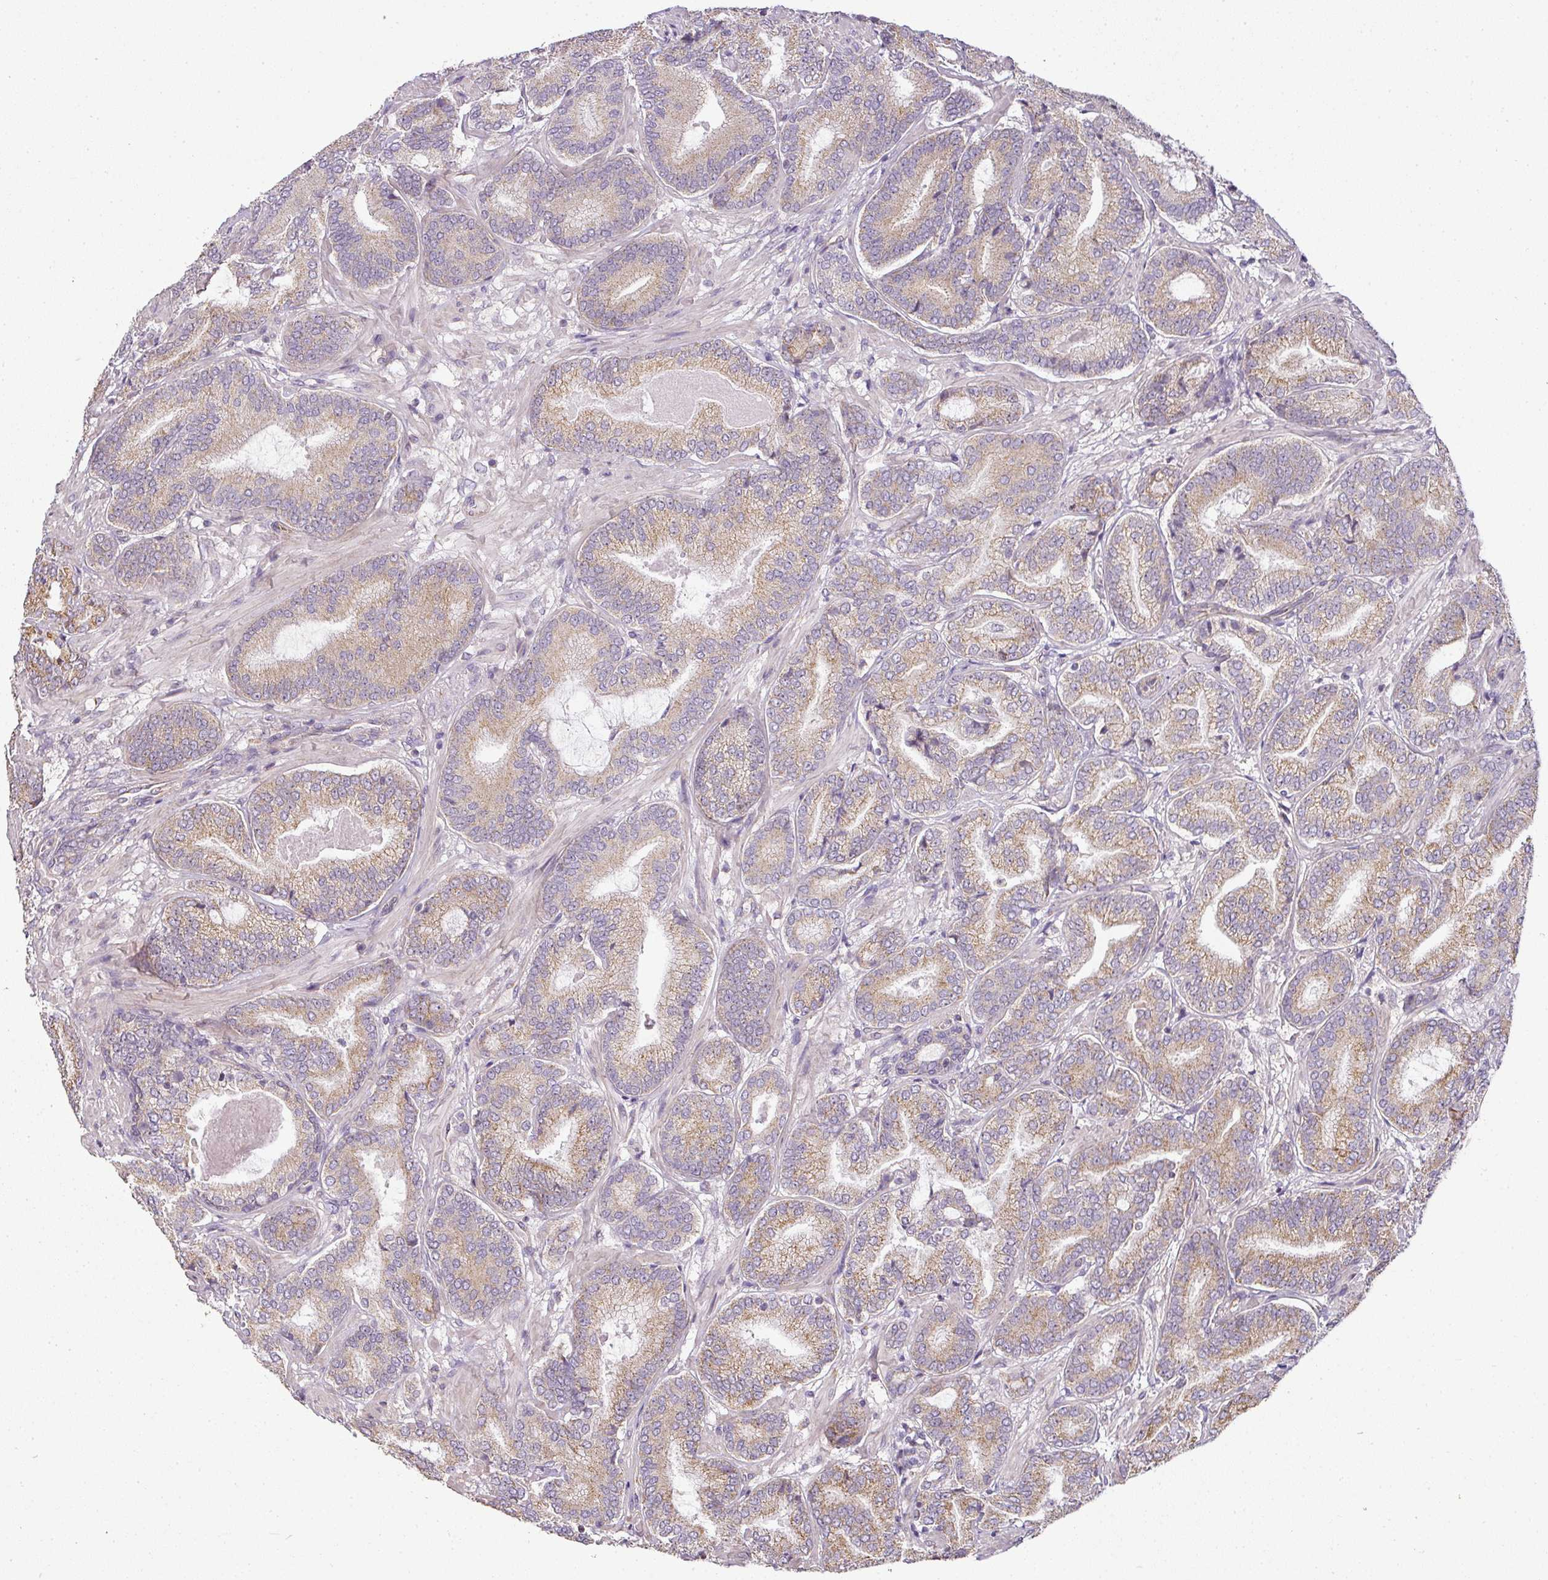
{"staining": {"intensity": "moderate", "quantity": ">75%", "location": "cytoplasmic/membranous"}, "tissue": "prostate cancer", "cell_type": "Tumor cells", "image_type": "cancer", "snomed": [{"axis": "morphology", "description": "Adenocarcinoma, Low grade"}, {"axis": "topography", "description": "Prostate and seminal vesicle, NOS"}], "caption": "Prostate cancer stained with DAB (3,3'-diaminobenzidine) IHC demonstrates medium levels of moderate cytoplasmic/membranous staining in about >75% of tumor cells. The protein of interest is shown in brown color, while the nuclei are stained blue.", "gene": "MYOM2", "patient": {"sex": "male", "age": 61}}